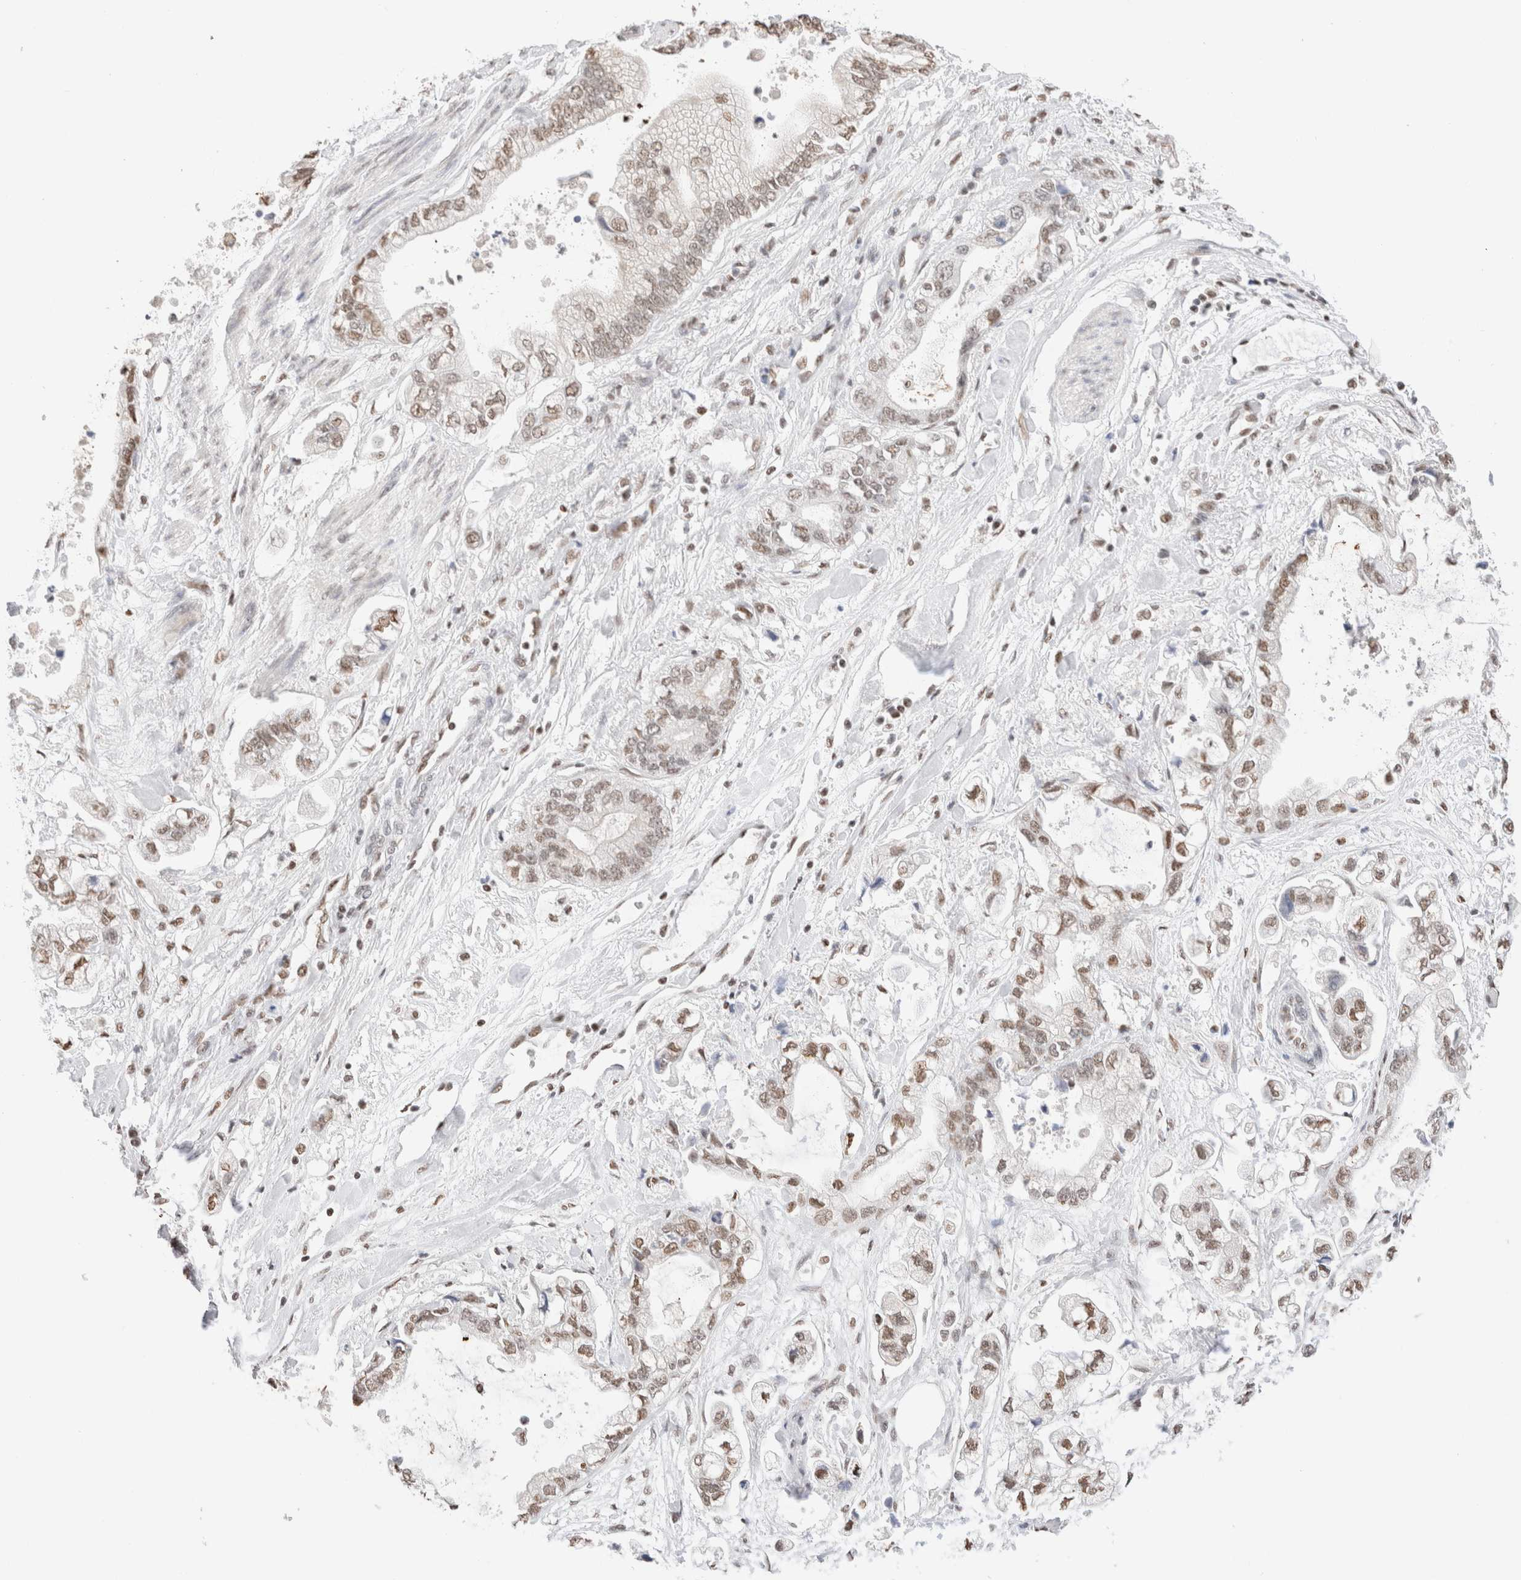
{"staining": {"intensity": "moderate", "quantity": ">75%", "location": "nuclear"}, "tissue": "stomach cancer", "cell_type": "Tumor cells", "image_type": "cancer", "snomed": [{"axis": "morphology", "description": "Normal tissue, NOS"}, {"axis": "morphology", "description": "Adenocarcinoma, NOS"}, {"axis": "topography", "description": "Stomach"}], "caption": "Moderate nuclear protein staining is seen in about >75% of tumor cells in stomach adenocarcinoma.", "gene": "SUPT3H", "patient": {"sex": "male", "age": 62}}